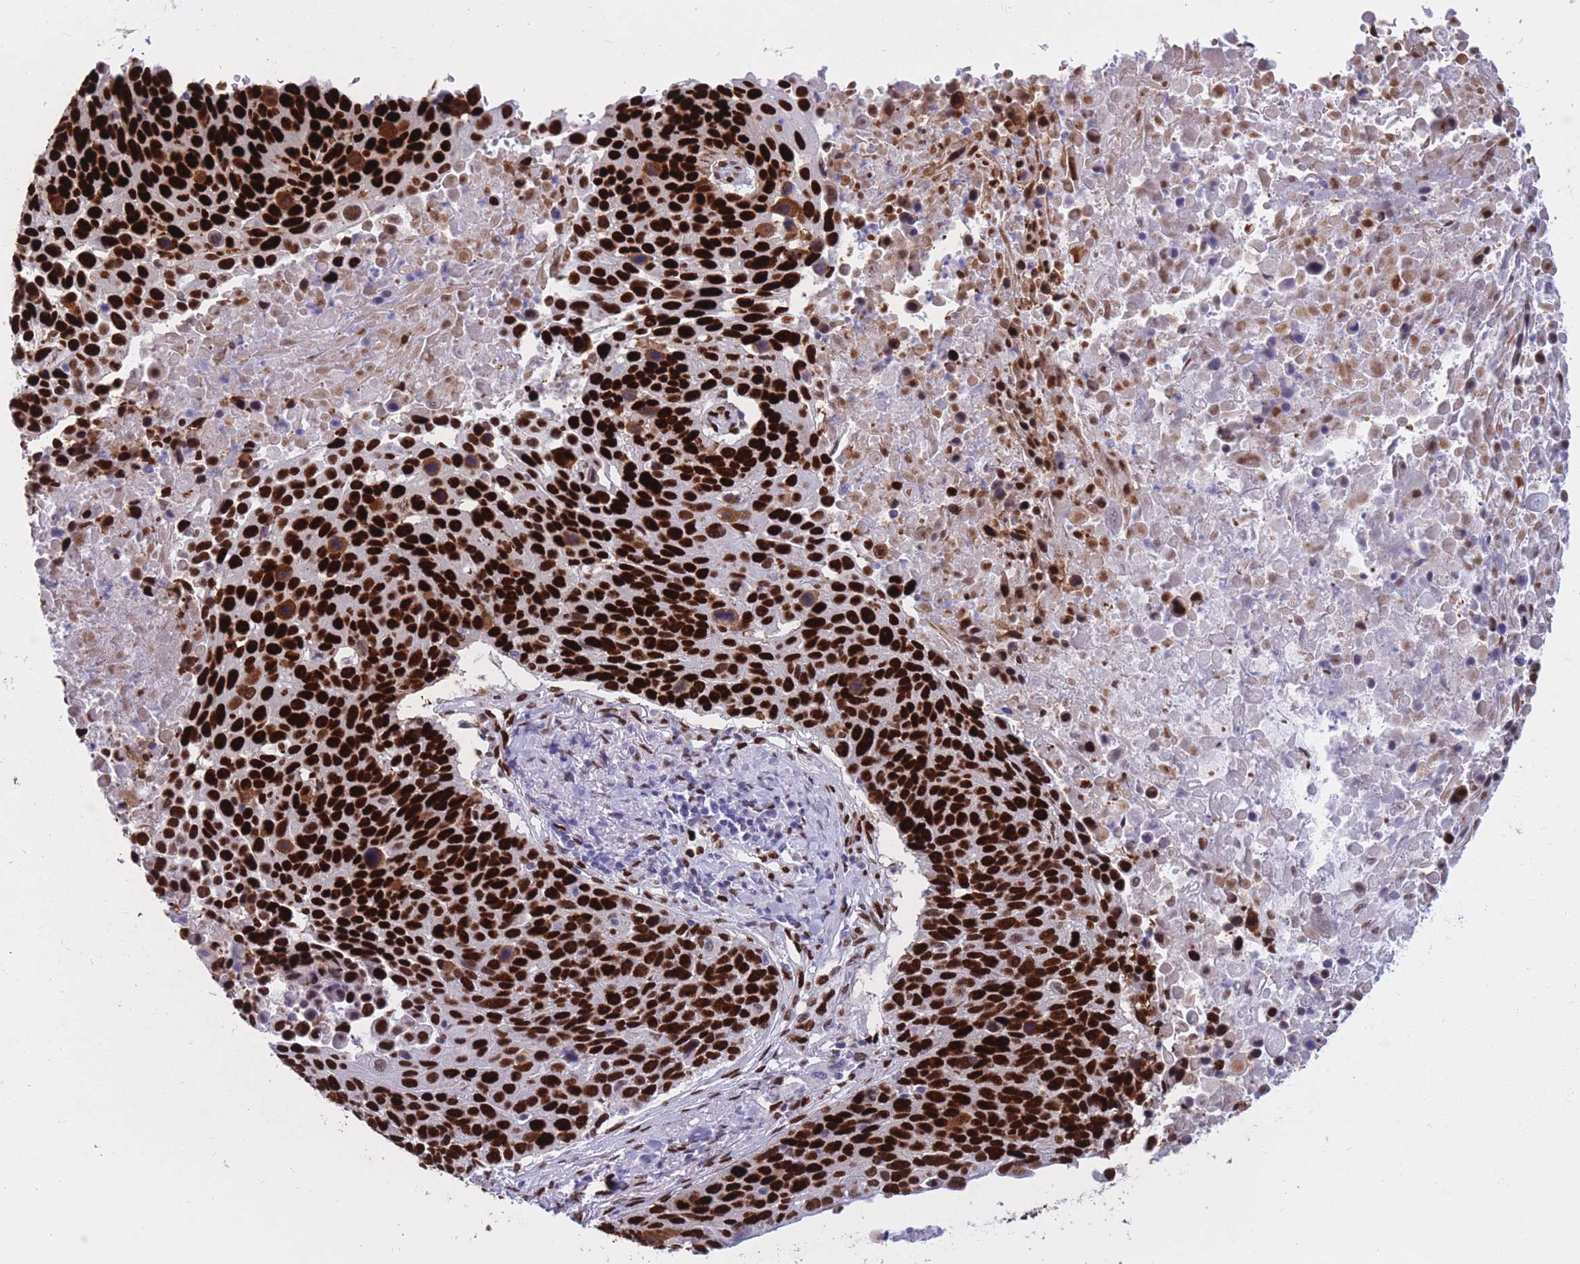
{"staining": {"intensity": "strong", "quantity": ">75%", "location": "nuclear"}, "tissue": "lung cancer", "cell_type": "Tumor cells", "image_type": "cancer", "snomed": [{"axis": "morphology", "description": "Normal tissue, NOS"}, {"axis": "morphology", "description": "Squamous cell carcinoma, NOS"}, {"axis": "topography", "description": "Lymph node"}, {"axis": "topography", "description": "Lung"}], "caption": "Protein staining of lung squamous cell carcinoma tissue reveals strong nuclear staining in approximately >75% of tumor cells. The staining is performed using DAB (3,3'-diaminobenzidine) brown chromogen to label protein expression. The nuclei are counter-stained blue using hematoxylin.", "gene": "NASP", "patient": {"sex": "male", "age": 66}}